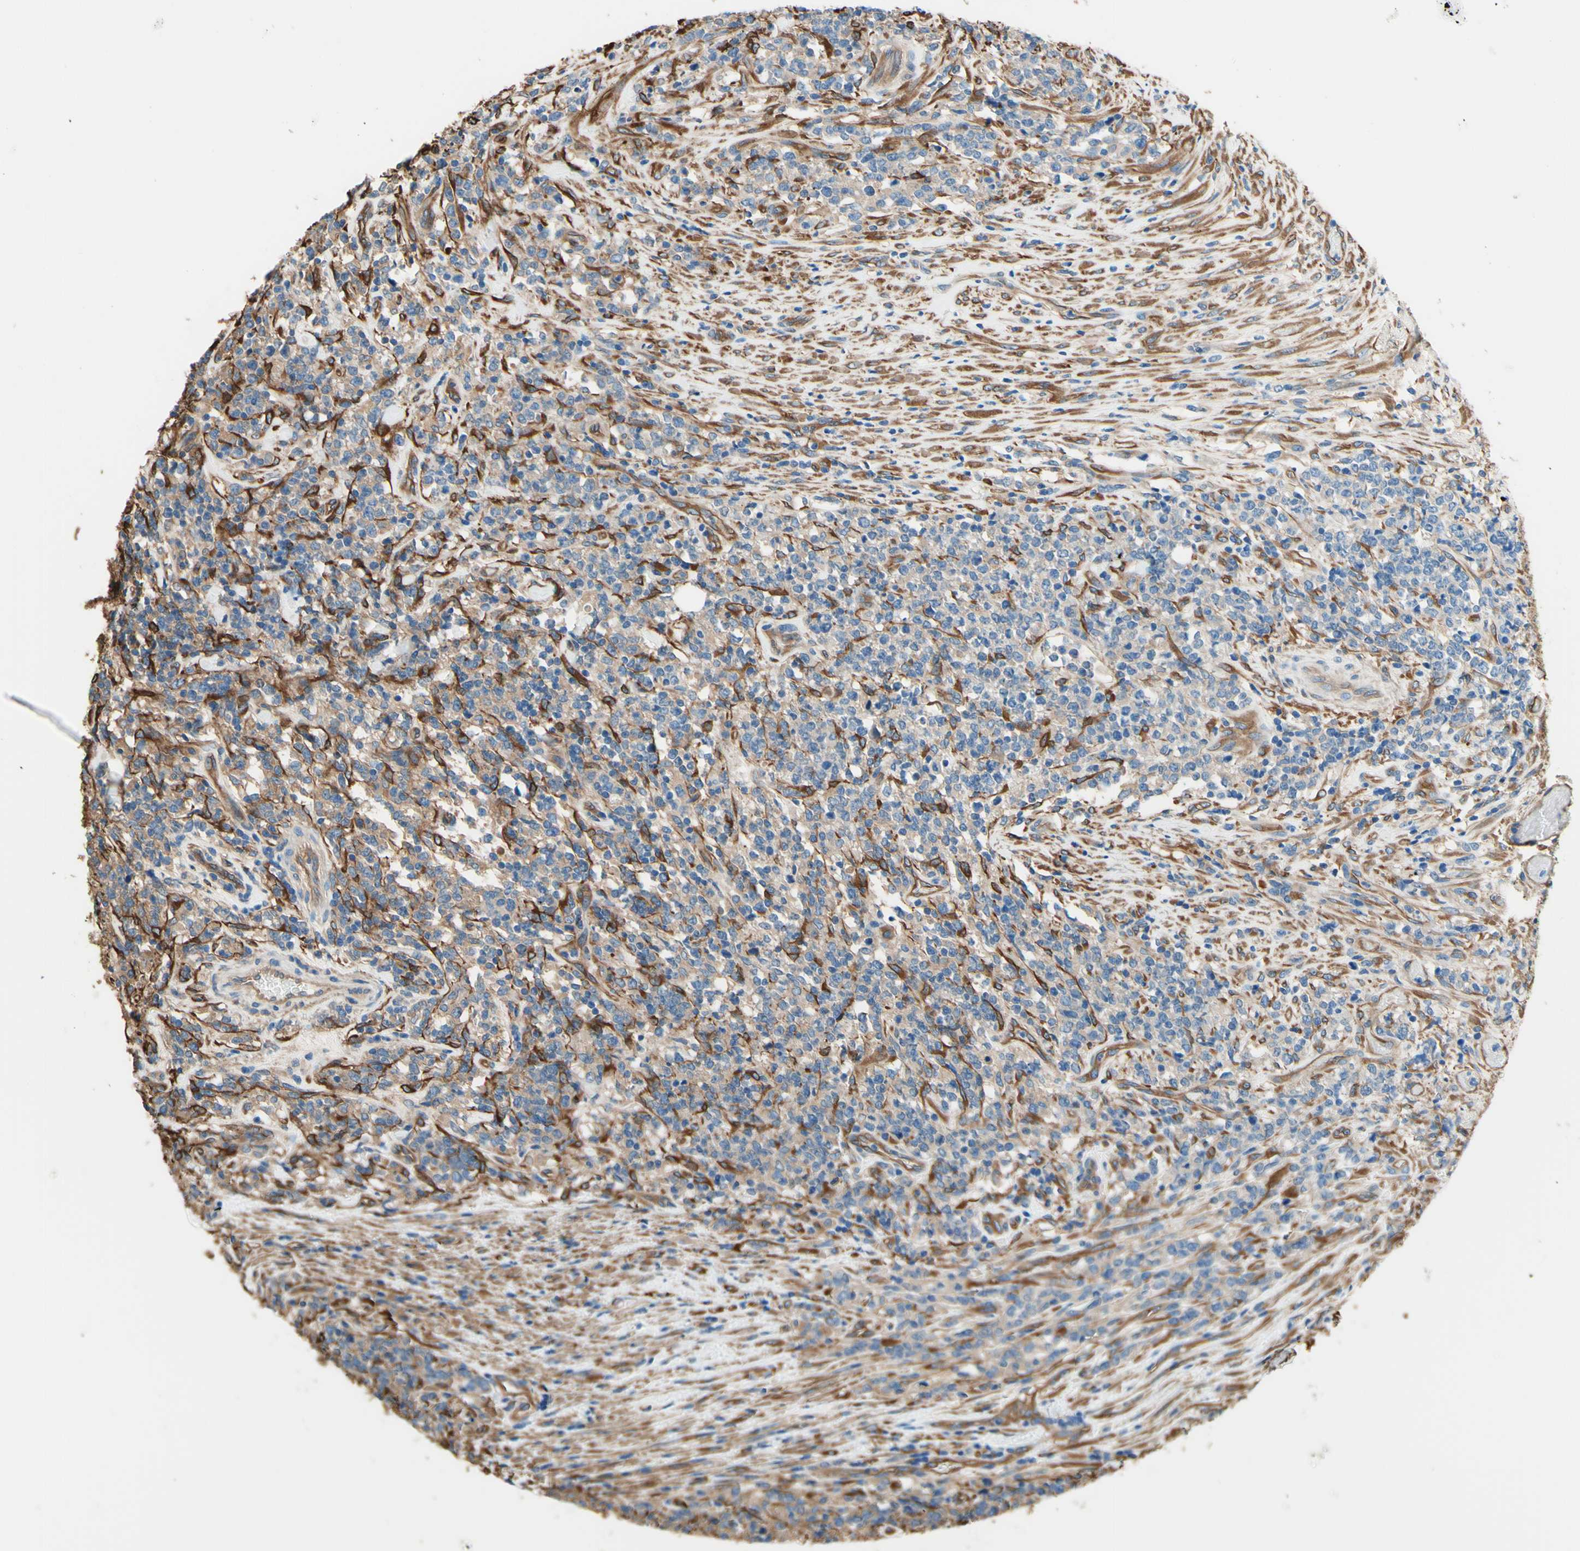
{"staining": {"intensity": "weak", "quantity": ">75%", "location": "cytoplasmic/membranous"}, "tissue": "lymphoma", "cell_type": "Tumor cells", "image_type": "cancer", "snomed": [{"axis": "morphology", "description": "Malignant lymphoma, non-Hodgkin's type, High grade"}, {"axis": "topography", "description": "Soft tissue"}], "caption": "Human lymphoma stained with a protein marker displays weak staining in tumor cells.", "gene": "DPYSL3", "patient": {"sex": "male", "age": 18}}